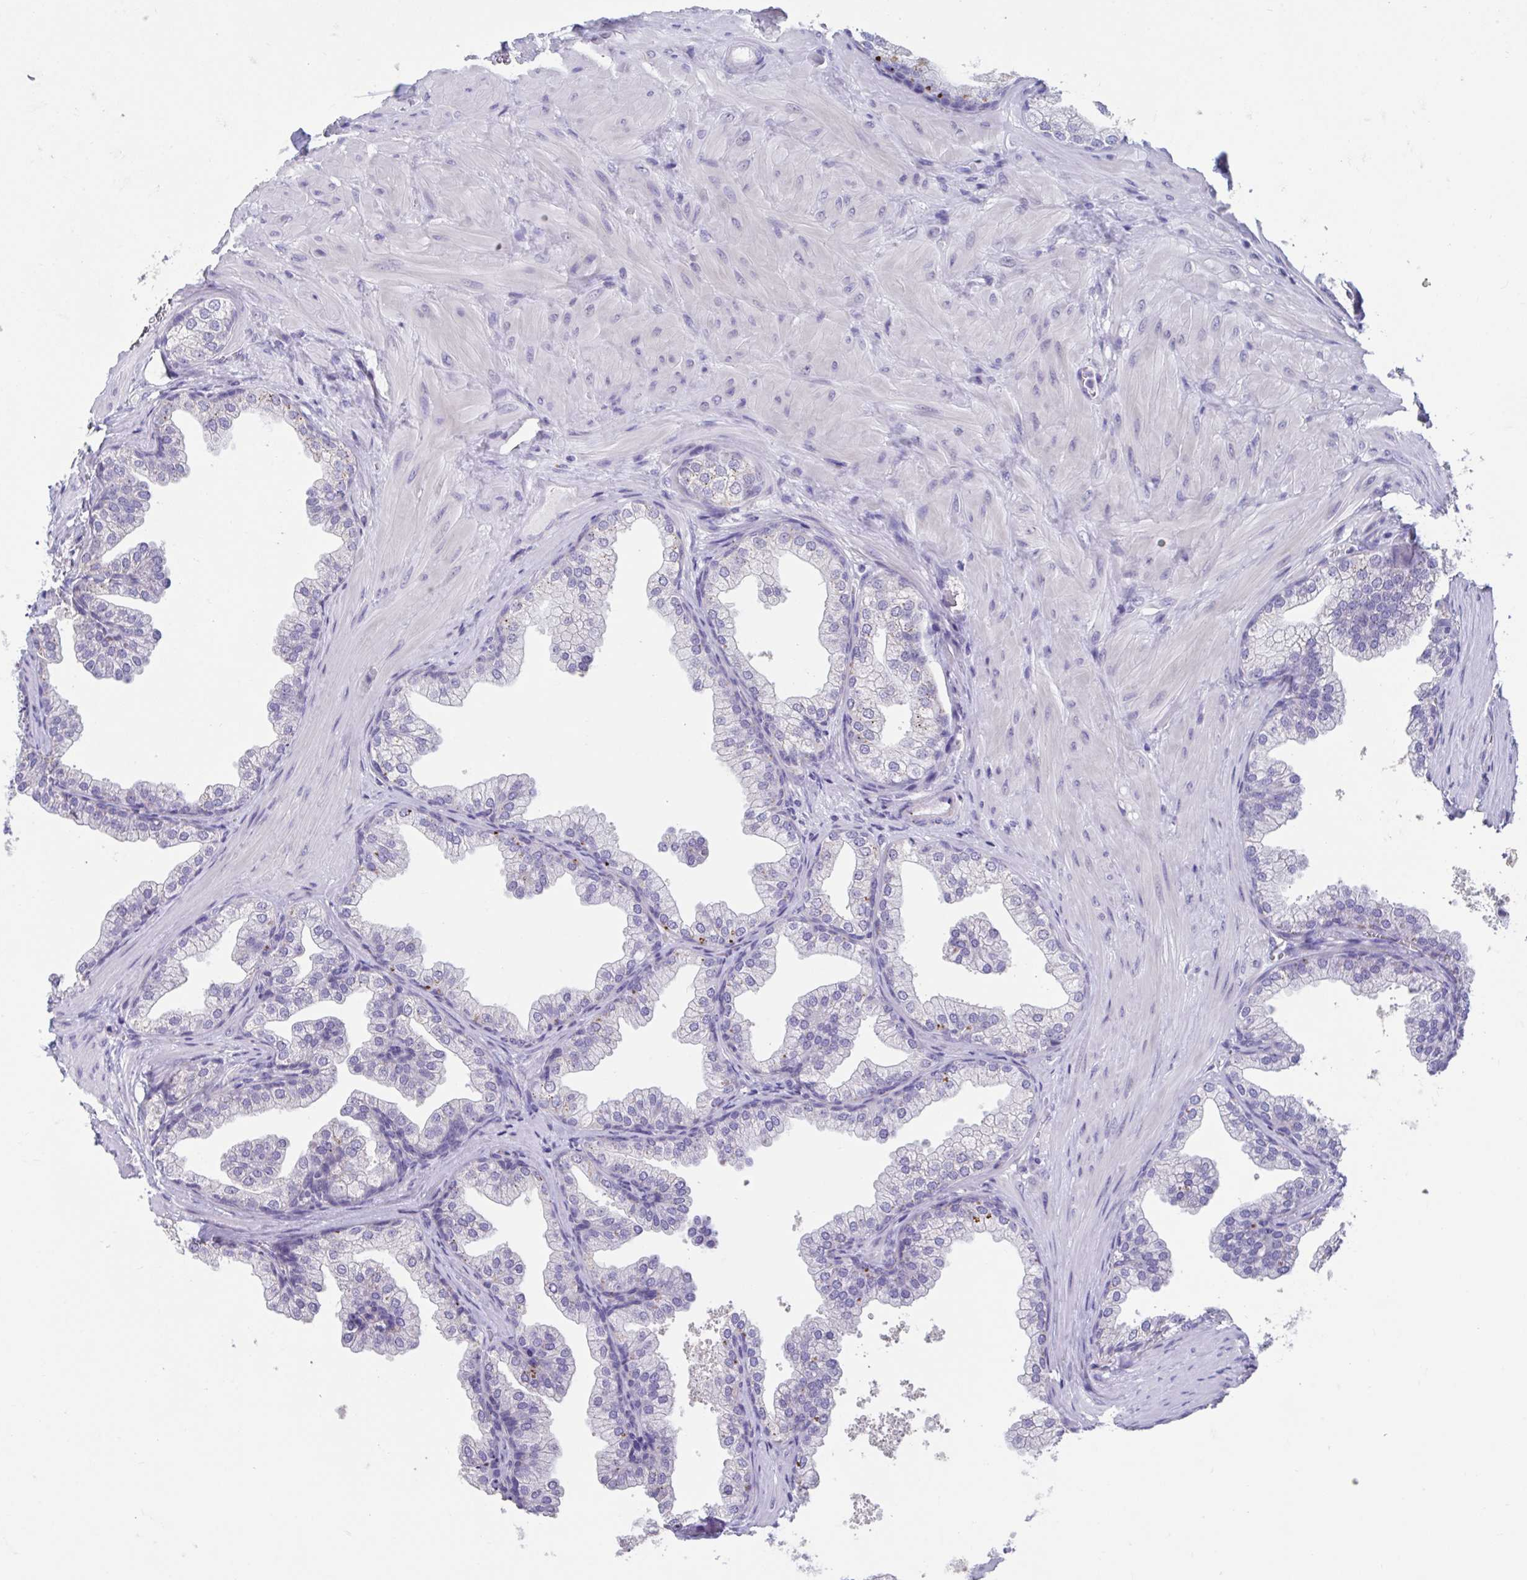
{"staining": {"intensity": "negative", "quantity": "none", "location": "none"}, "tissue": "prostate", "cell_type": "Glandular cells", "image_type": "normal", "snomed": [{"axis": "morphology", "description": "Normal tissue, NOS"}, {"axis": "topography", "description": "Prostate"}], "caption": "A photomicrograph of prostate stained for a protein demonstrates no brown staining in glandular cells. (DAB IHC visualized using brightfield microscopy, high magnification).", "gene": "GPR162", "patient": {"sex": "male", "age": 37}}